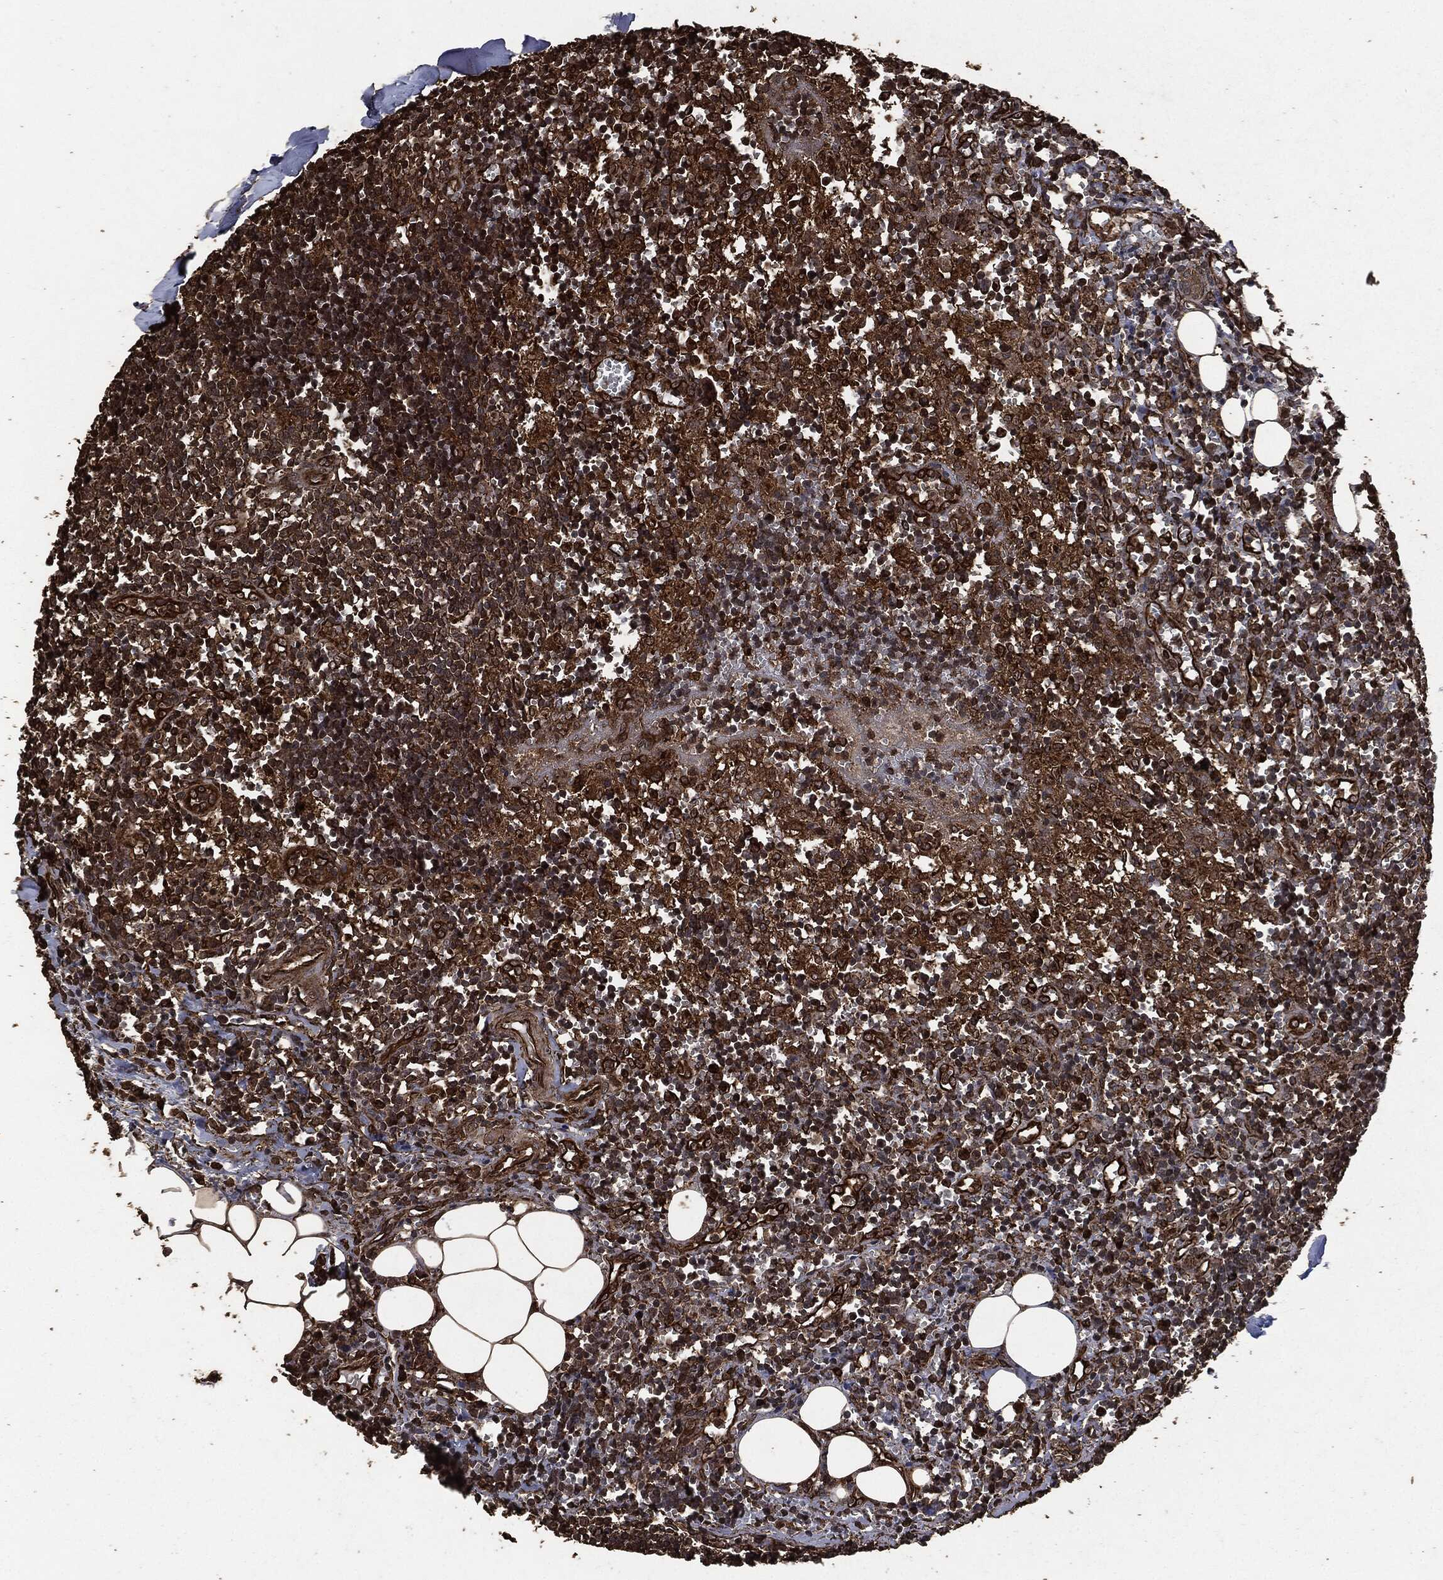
{"staining": {"intensity": "strong", "quantity": "25%-75%", "location": "cytoplasmic/membranous,nuclear"}, "tissue": "lymph node", "cell_type": "Non-germinal center cells", "image_type": "normal", "snomed": [{"axis": "morphology", "description": "Normal tissue, NOS"}, {"axis": "topography", "description": "Lymph node"}, {"axis": "topography", "description": "Salivary gland"}], "caption": "Brown immunohistochemical staining in normal human lymph node reveals strong cytoplasmic/membranous,nuclear staining in about 25%-75% of non-germinal center cells.", "gene": "HRAS", "patient": {"sex": "male", "age": 78}}